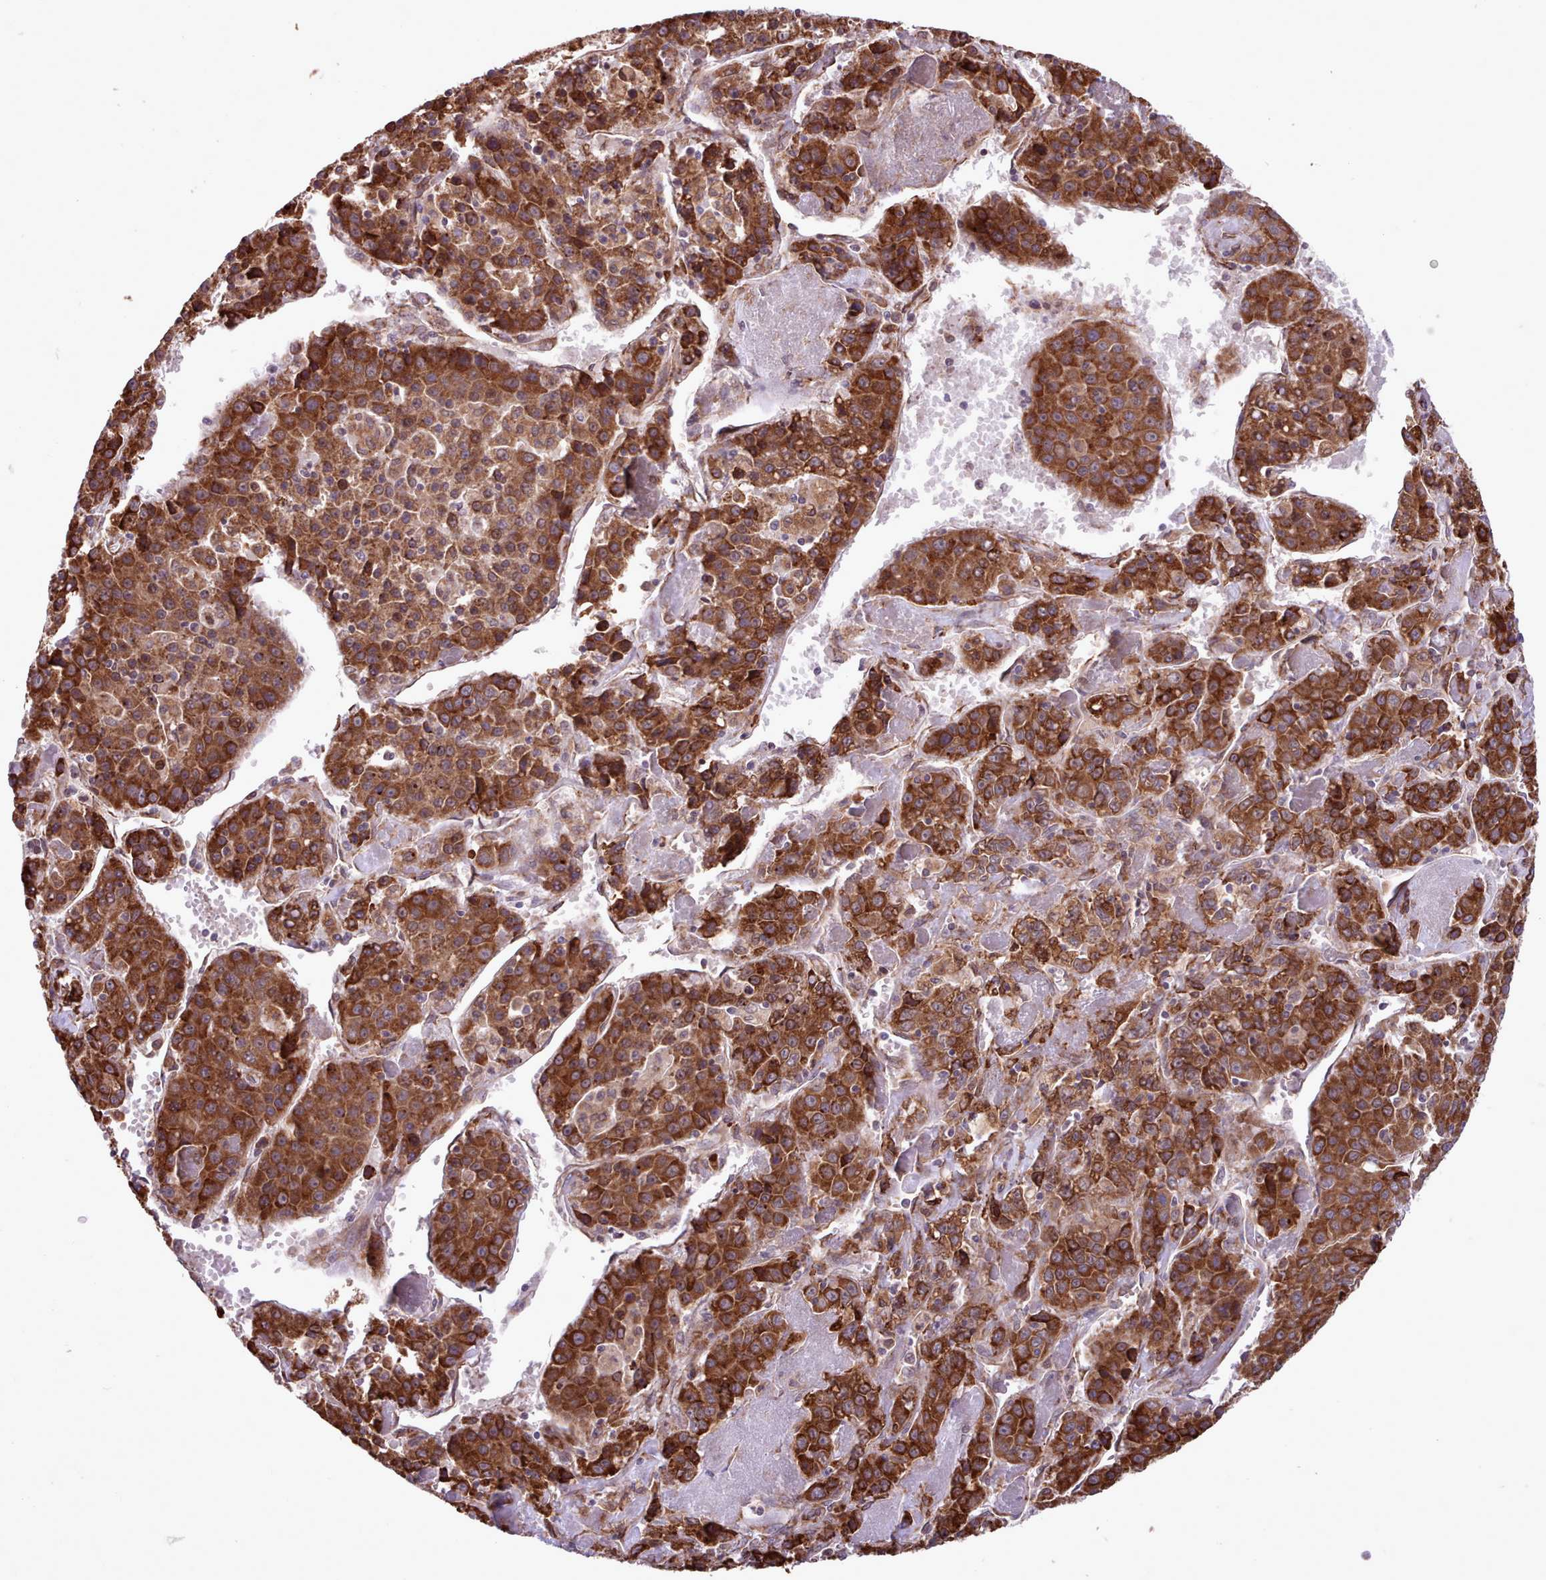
{"staining": {"intensity": "strong", "quantity": ">75%", "location": "cytoplasmic/membranous"}, "tissue": "liver cancer", "cell_type": "Tumor cells", "image_type": "cancer", "snomed": [{"axis": "morphology", "description": "Carcinoma, Hepatocellular, NOS"}, {"axis": "topography", "description": "Liver"}], "caption": "IHC photomicrograph of neoplastic tissue: hepatocellular carcinoma (liver) stained using immunohistochemistry (IHC) exhibits high levels of strong protein expression localized specifically in the cytoplasmic/membranous of tumor cells, appearing as a cytoplasmic/membranous brown color.", "gene": "TTLL3", "patient": {"sex": "female", "age": 53}}